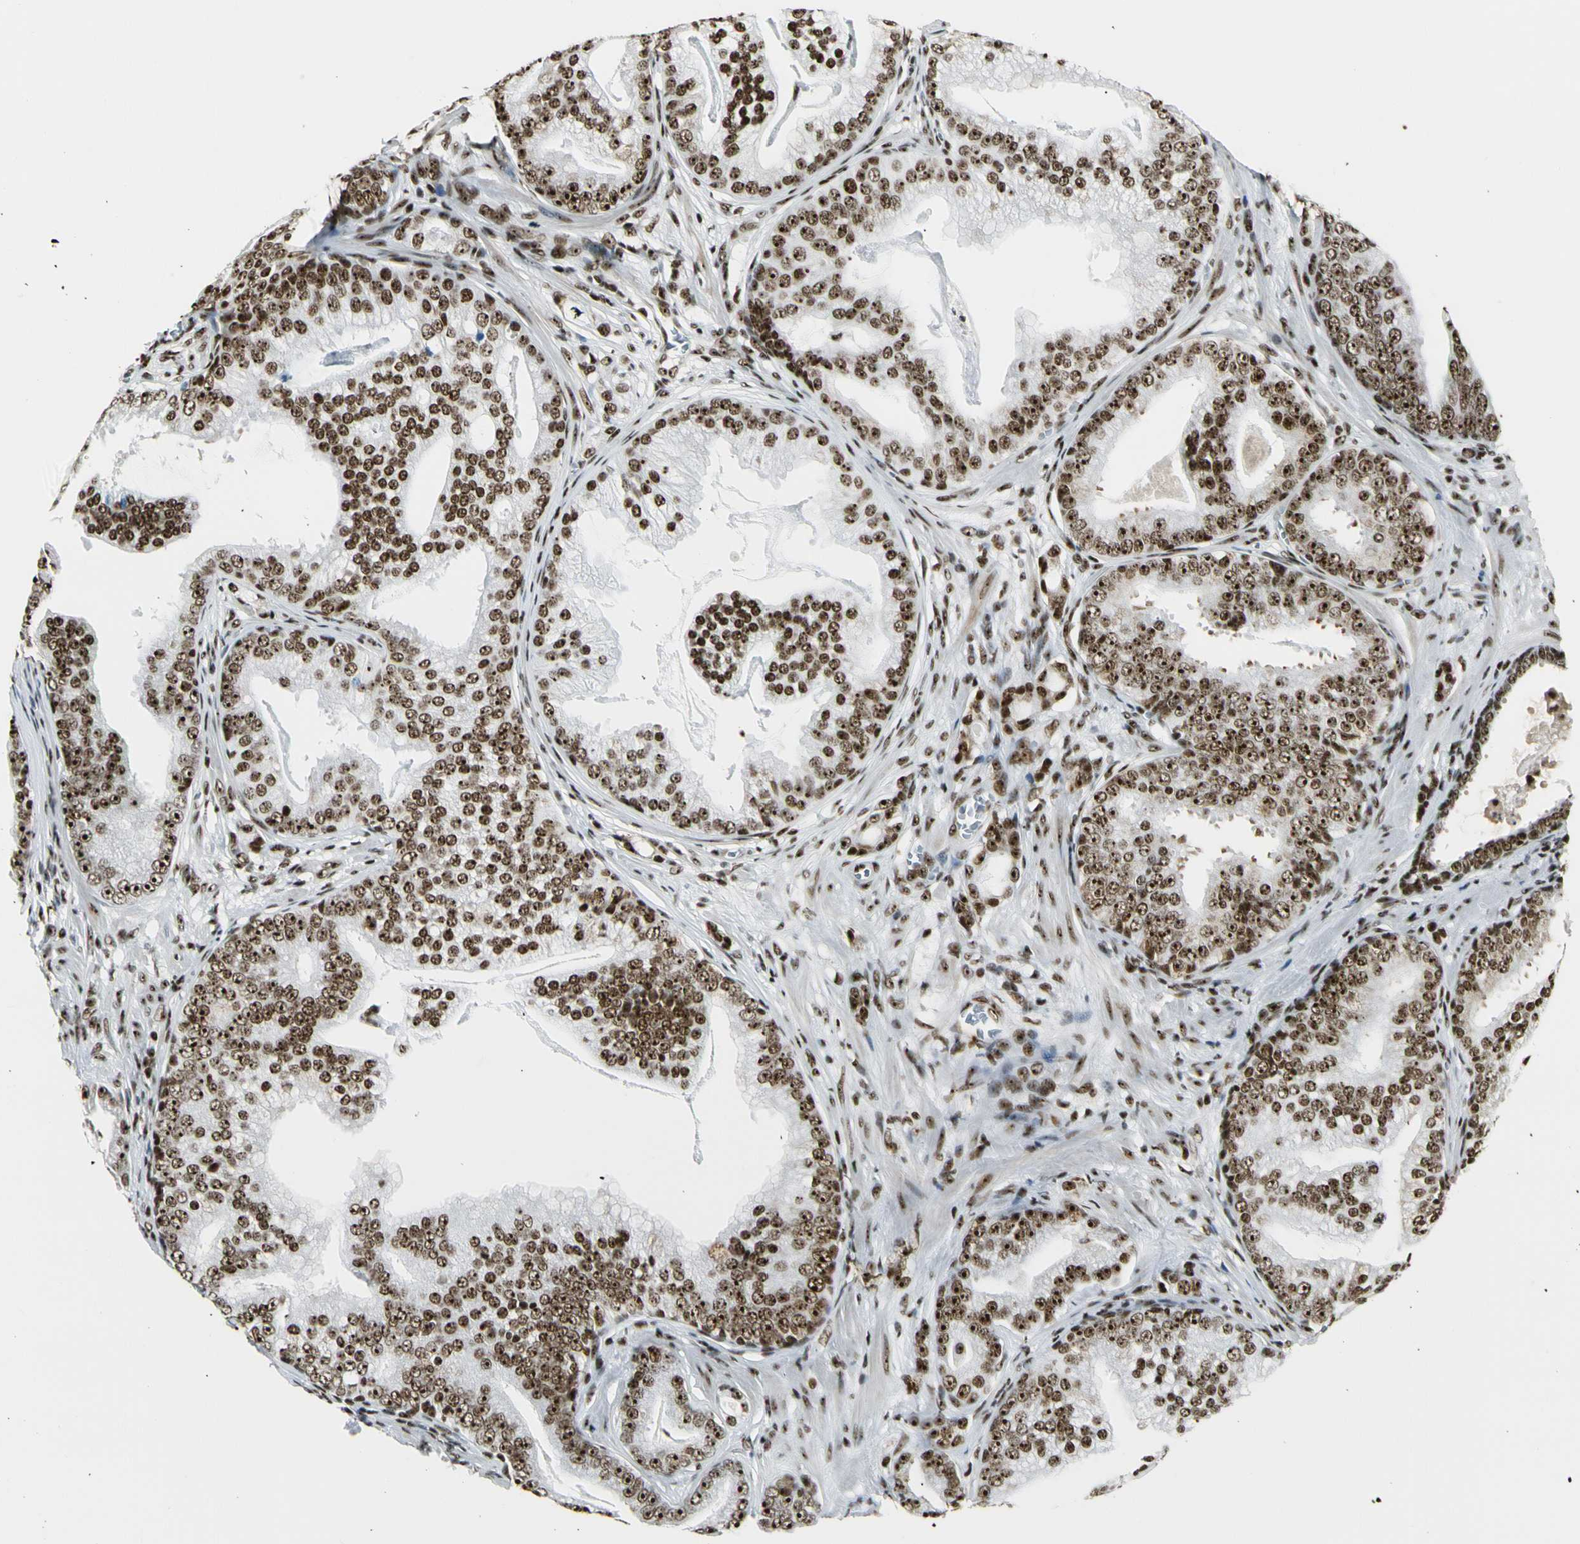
{"staining": {"intensity": "strong", "quantity": ">75%", "location": "nuclear"}, "tissue": "prostate cancer", "cell_type": "Tumor cells", "image_type": "cancer", "snomed": [{"axis": "morphology", "description": "Adenocarcinoma, Low grade"}, {"axis": "topography", "description": "Prostate"}], "caption": "Human prostate low-grade adenocarcinoma stained for a protein (brown) shows strong nuclear positive positivity in approximately >75% of tumor cells.", "gene": "UBTF", "patient": {"sex": "male", "age": 58}}